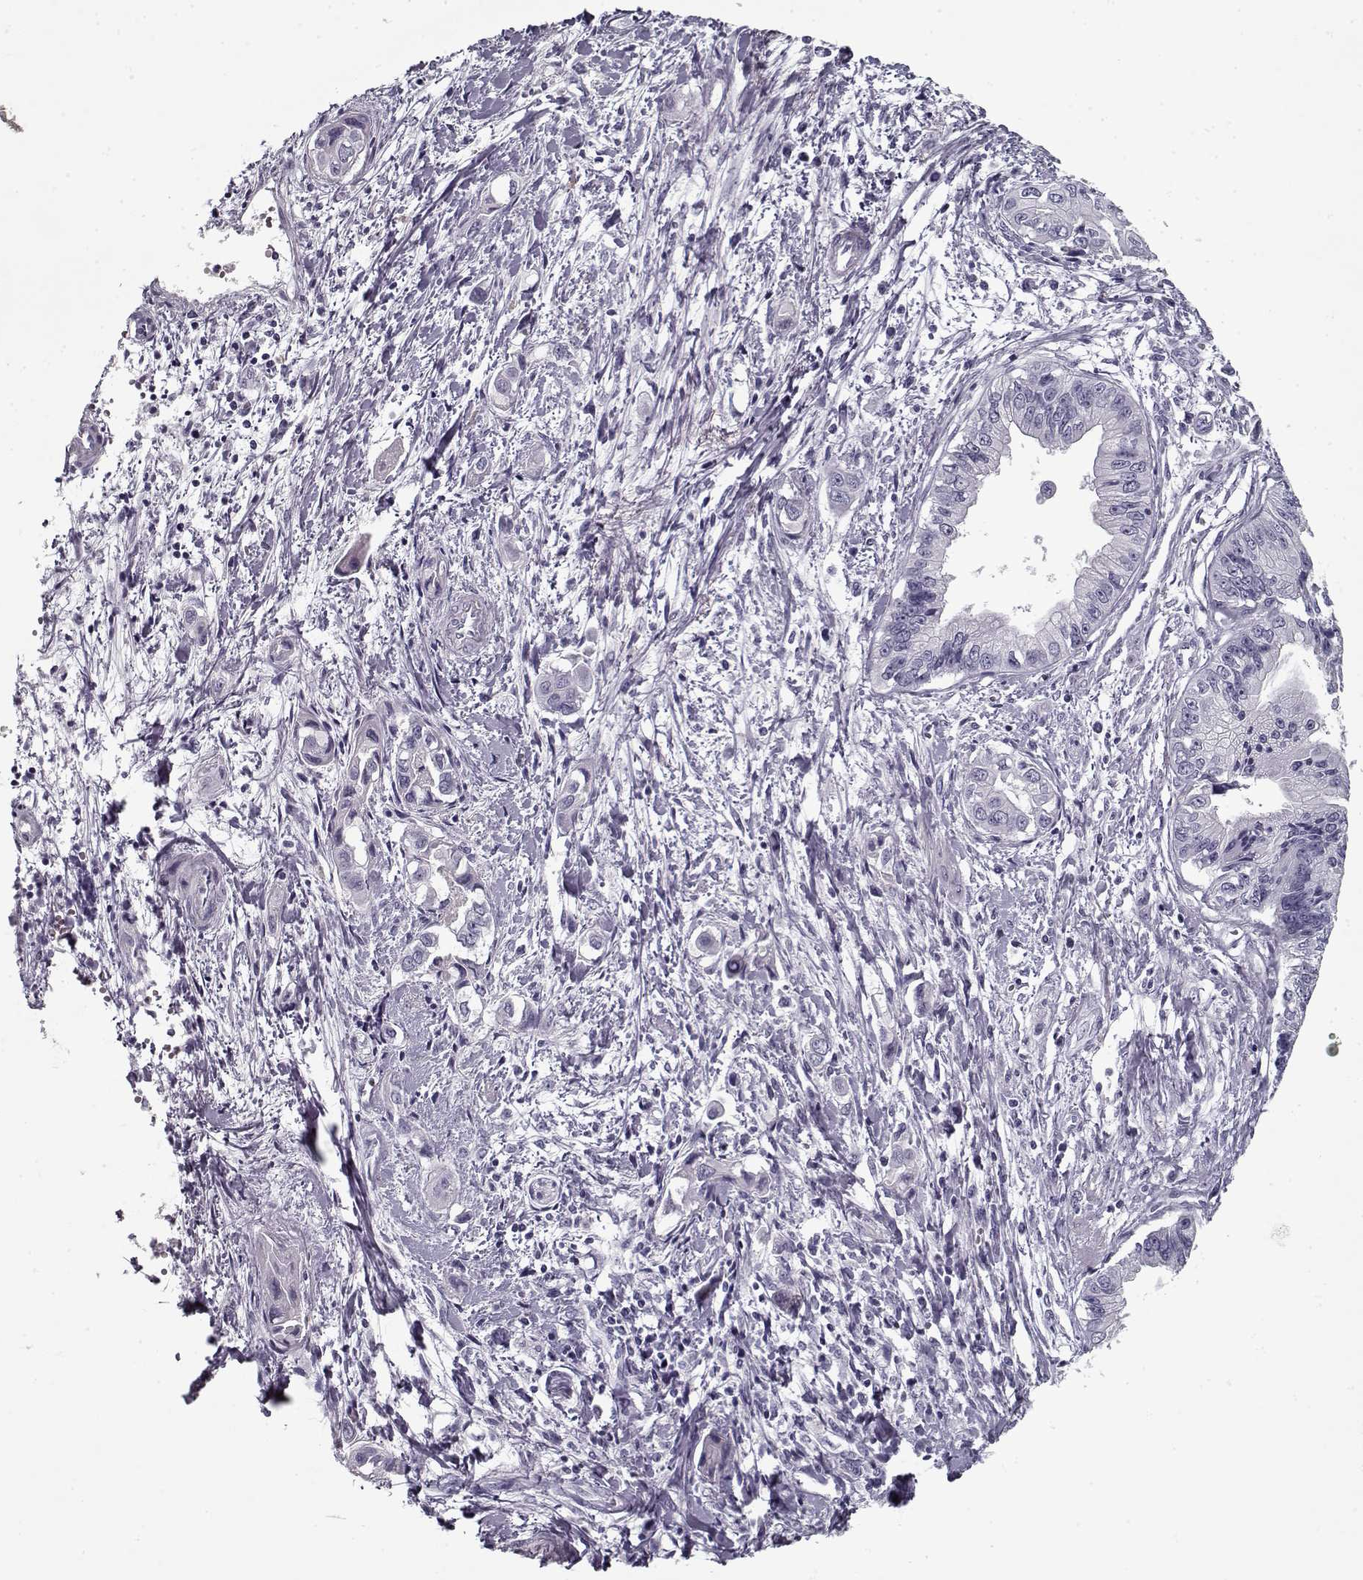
{"staining": {"intensity": "negative", "quantity": "none", "location": "none"}, "tissue": "pancreatic cancer", "cell_type": "Tumor cells", "image_type": "cancer", "snomed": [{"axis": "morphology", "description": "Adenocarcinoma, NOS"}, {"axis": "topography", "description": "Pancreas"}], "caption": "Immunohistochemistry micrograph of adenocarcinoma (pancreatic) stained for a protein (brown), which displays no positivity in tumor cells.", "gene": "SPACA9", "patient": {"sex": "male", "age": 60}}